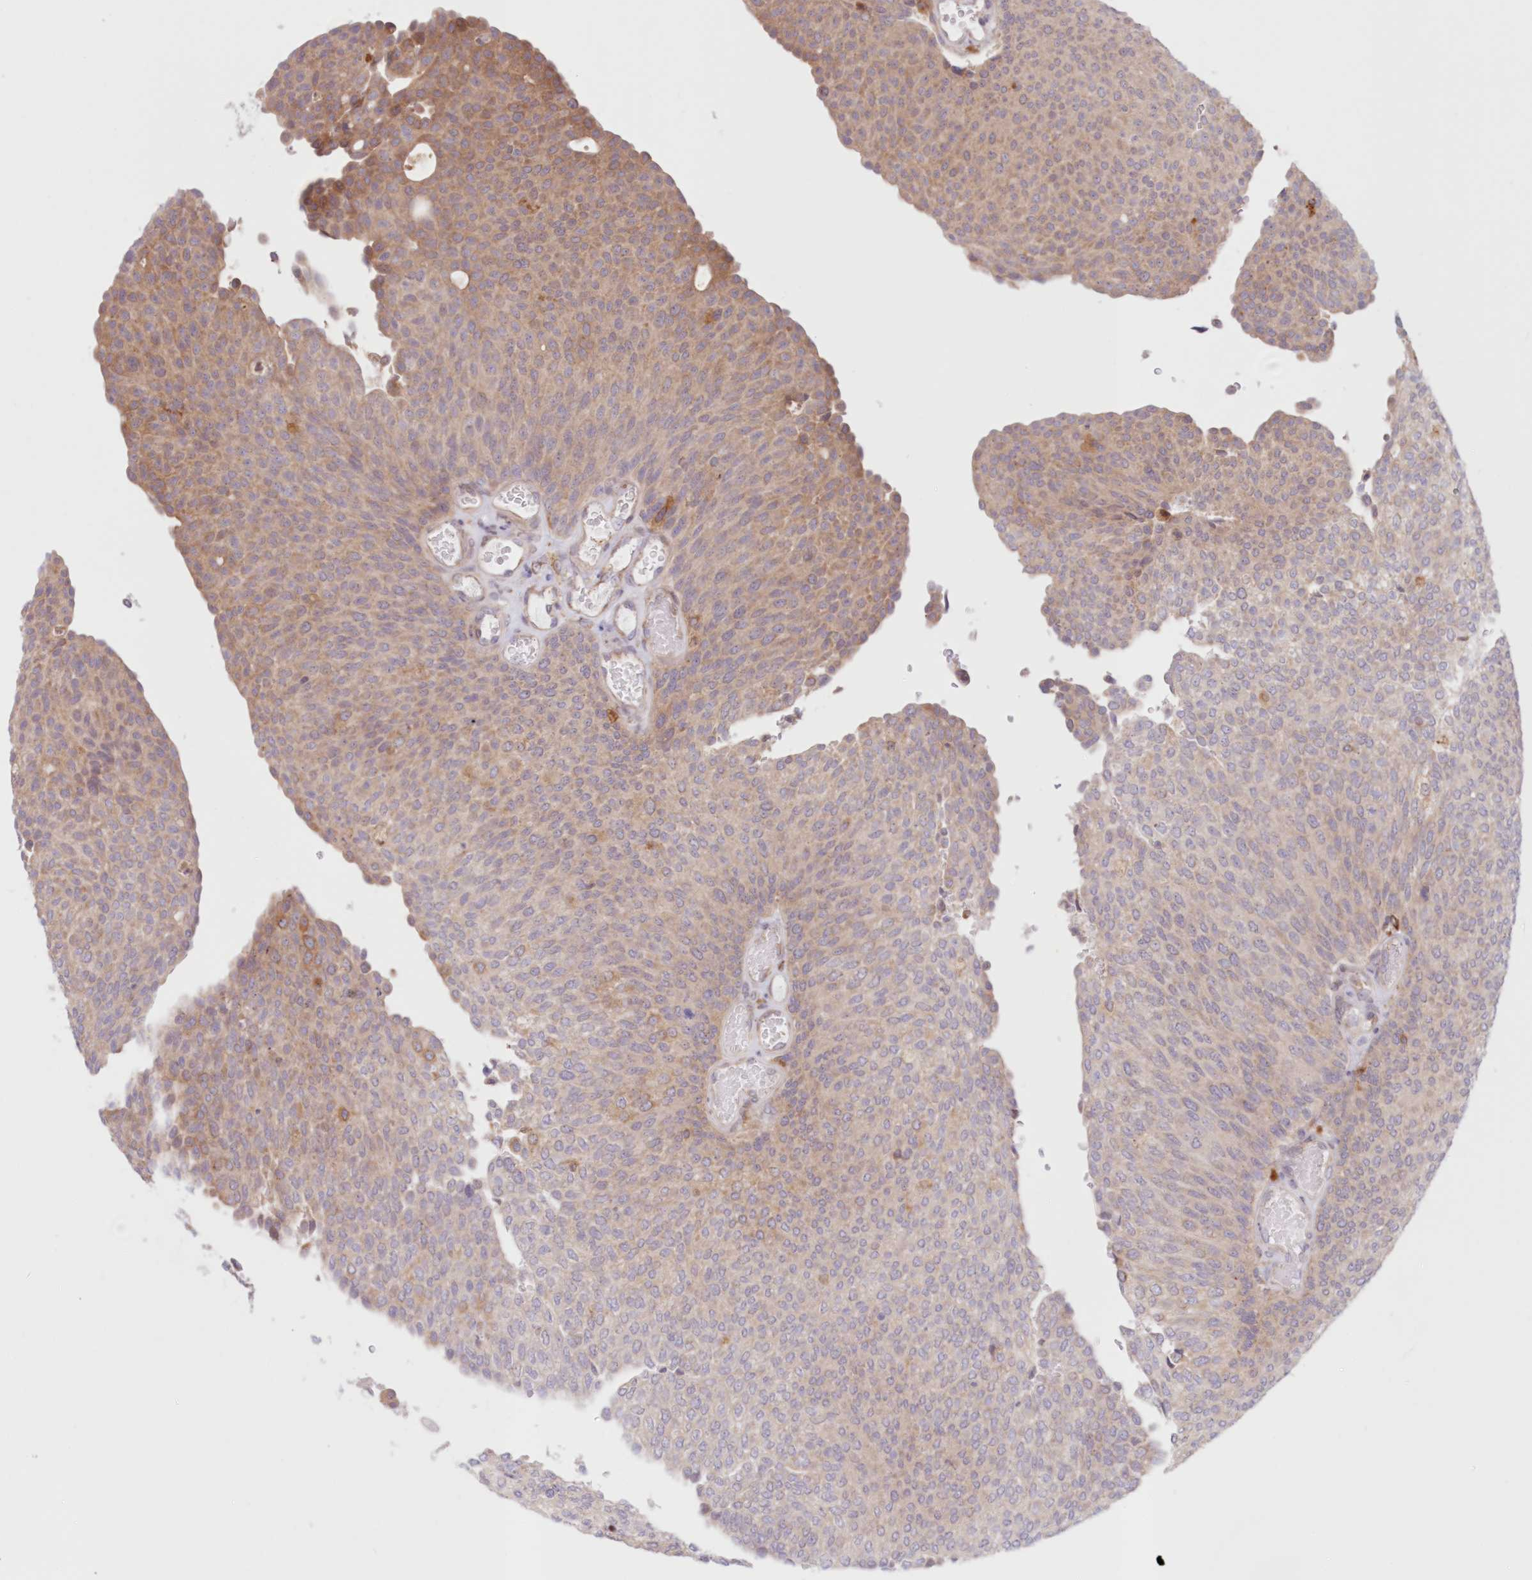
{"staining": {"intensity": "moderate", "quantity": "25%-75%", "location": "cytoplasmic/membranous"}, "tissue": "urothelial cancer", "cell_type": "Tumor cells", "image_type": "cancer", "snomed": [{"axis": "morphology", "description": "Urothelial carcinoma, Low grade"}, {"axis": "topography", "description": "Urinary bladder"}], "caption": "Immunohistochemistry (IHC) photomicrograph of neoplastic tissue: human low-grade urothelial carcinoma stained using immunohistochemistry (IHC) demonstrates medium levels of moderate protein expression localized specifically in the cytoplasmic/membranous of tumor cells, appearing as a cytoplasmic/membranous brown color.", "gene": "PCYOX1L", "patient": {"sex": "female", "age": 79}}